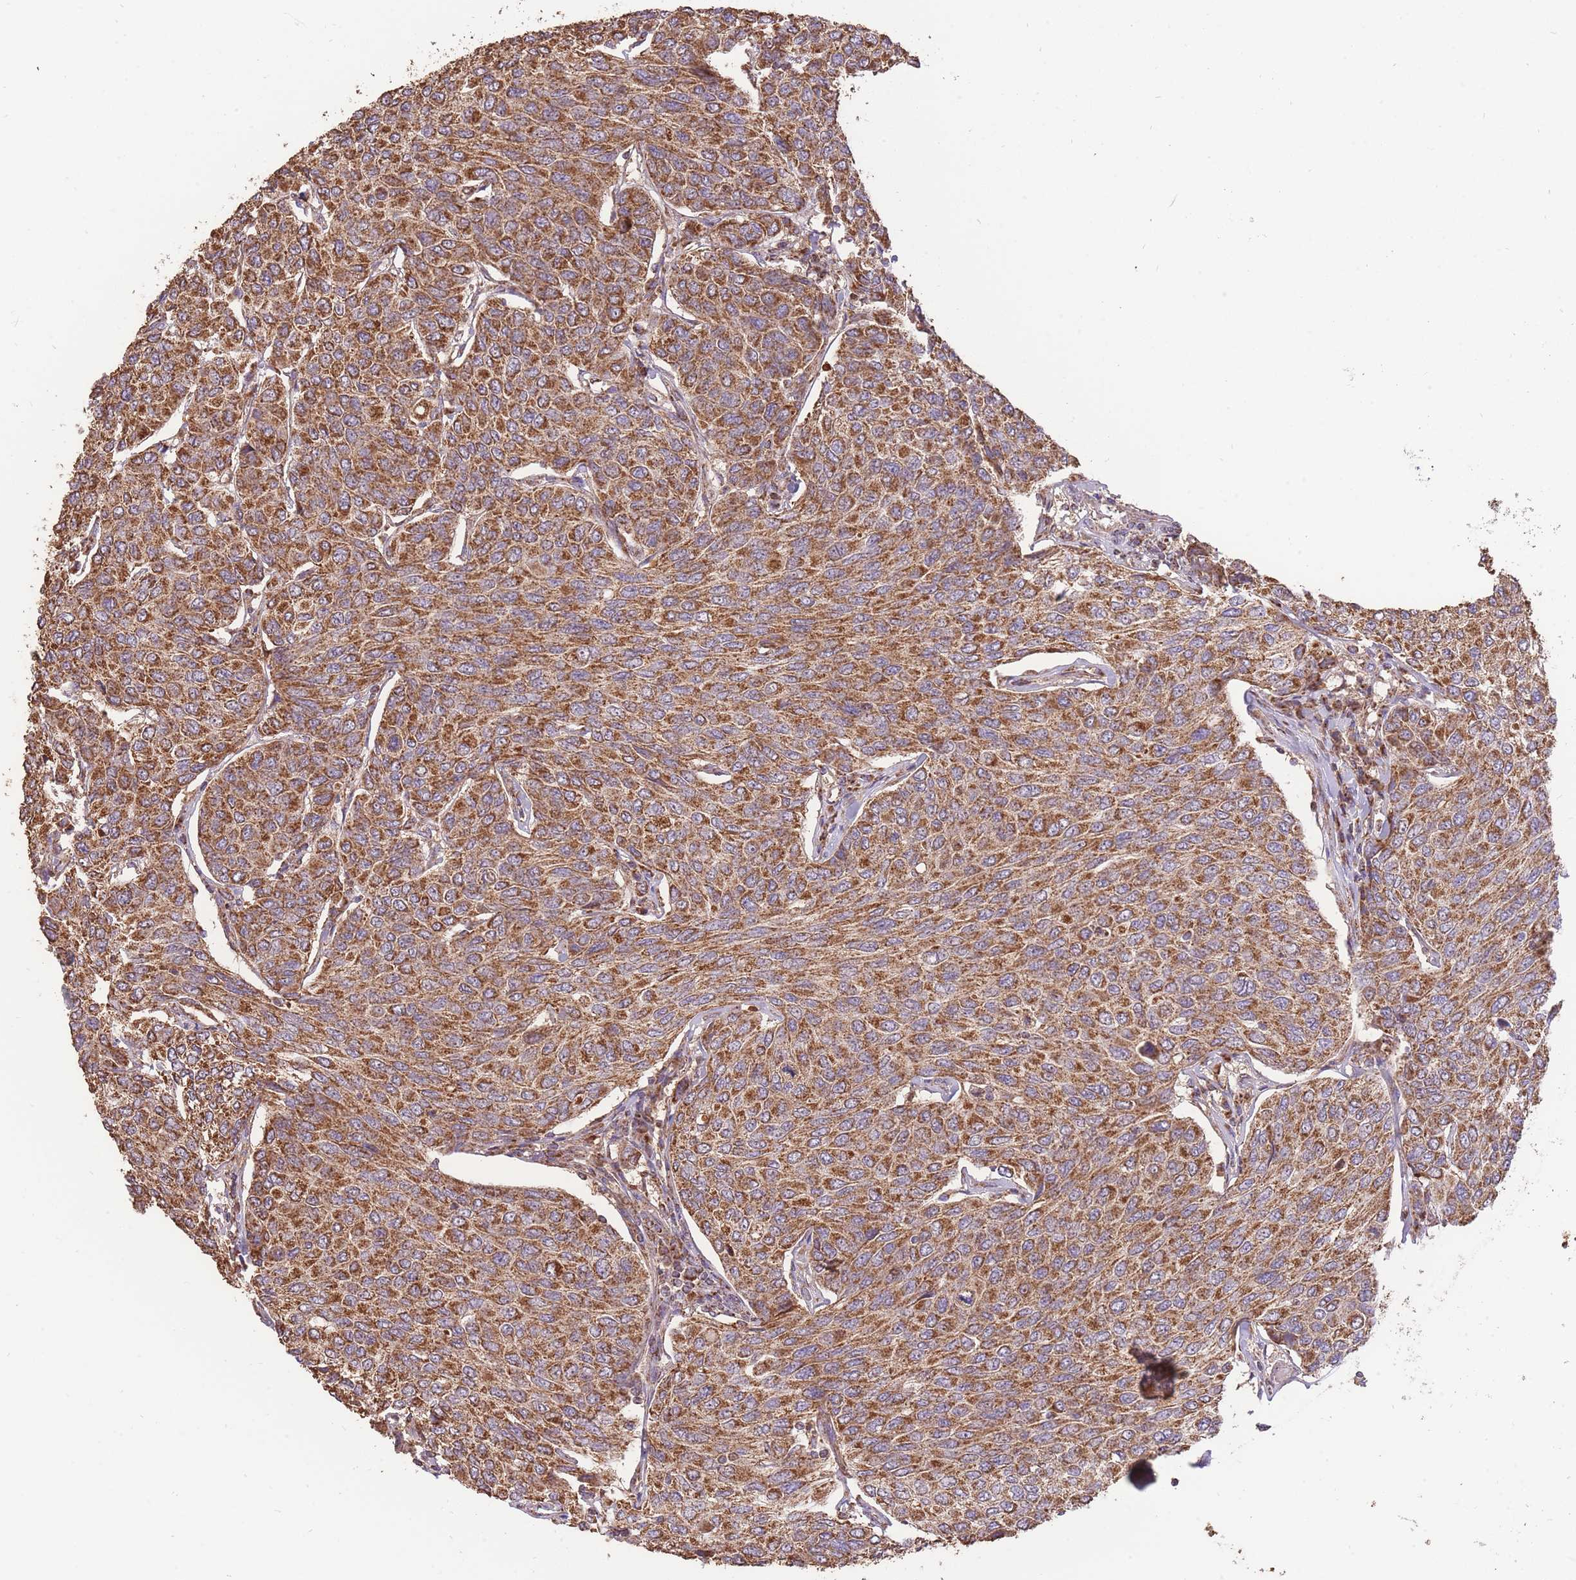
{"staining": {"intensity": "strong", "quantity": ">75%", "location": "cytoplasmic/membranous"}, "tissue": "breast cancer", "cell_type": "Tumor cells", "image_type": "cancer", "snomed": [{"axis": "morphology", "description": "Duct carcinoma"}, {"axis": "topography", "description": "Breast"}], "caption": "DAB (3,3'-diaminobenzidine) immunohistochemical staining of human breast invasive ductal carcinoma shows strong cytoplasmic/membranous protein staining in about >75% of tumor cells. (DAB IHC, brown staining for protein, blue staining for nuclei).", "gene": "PREP", "patient": {"sex": "female", "age": 55}}